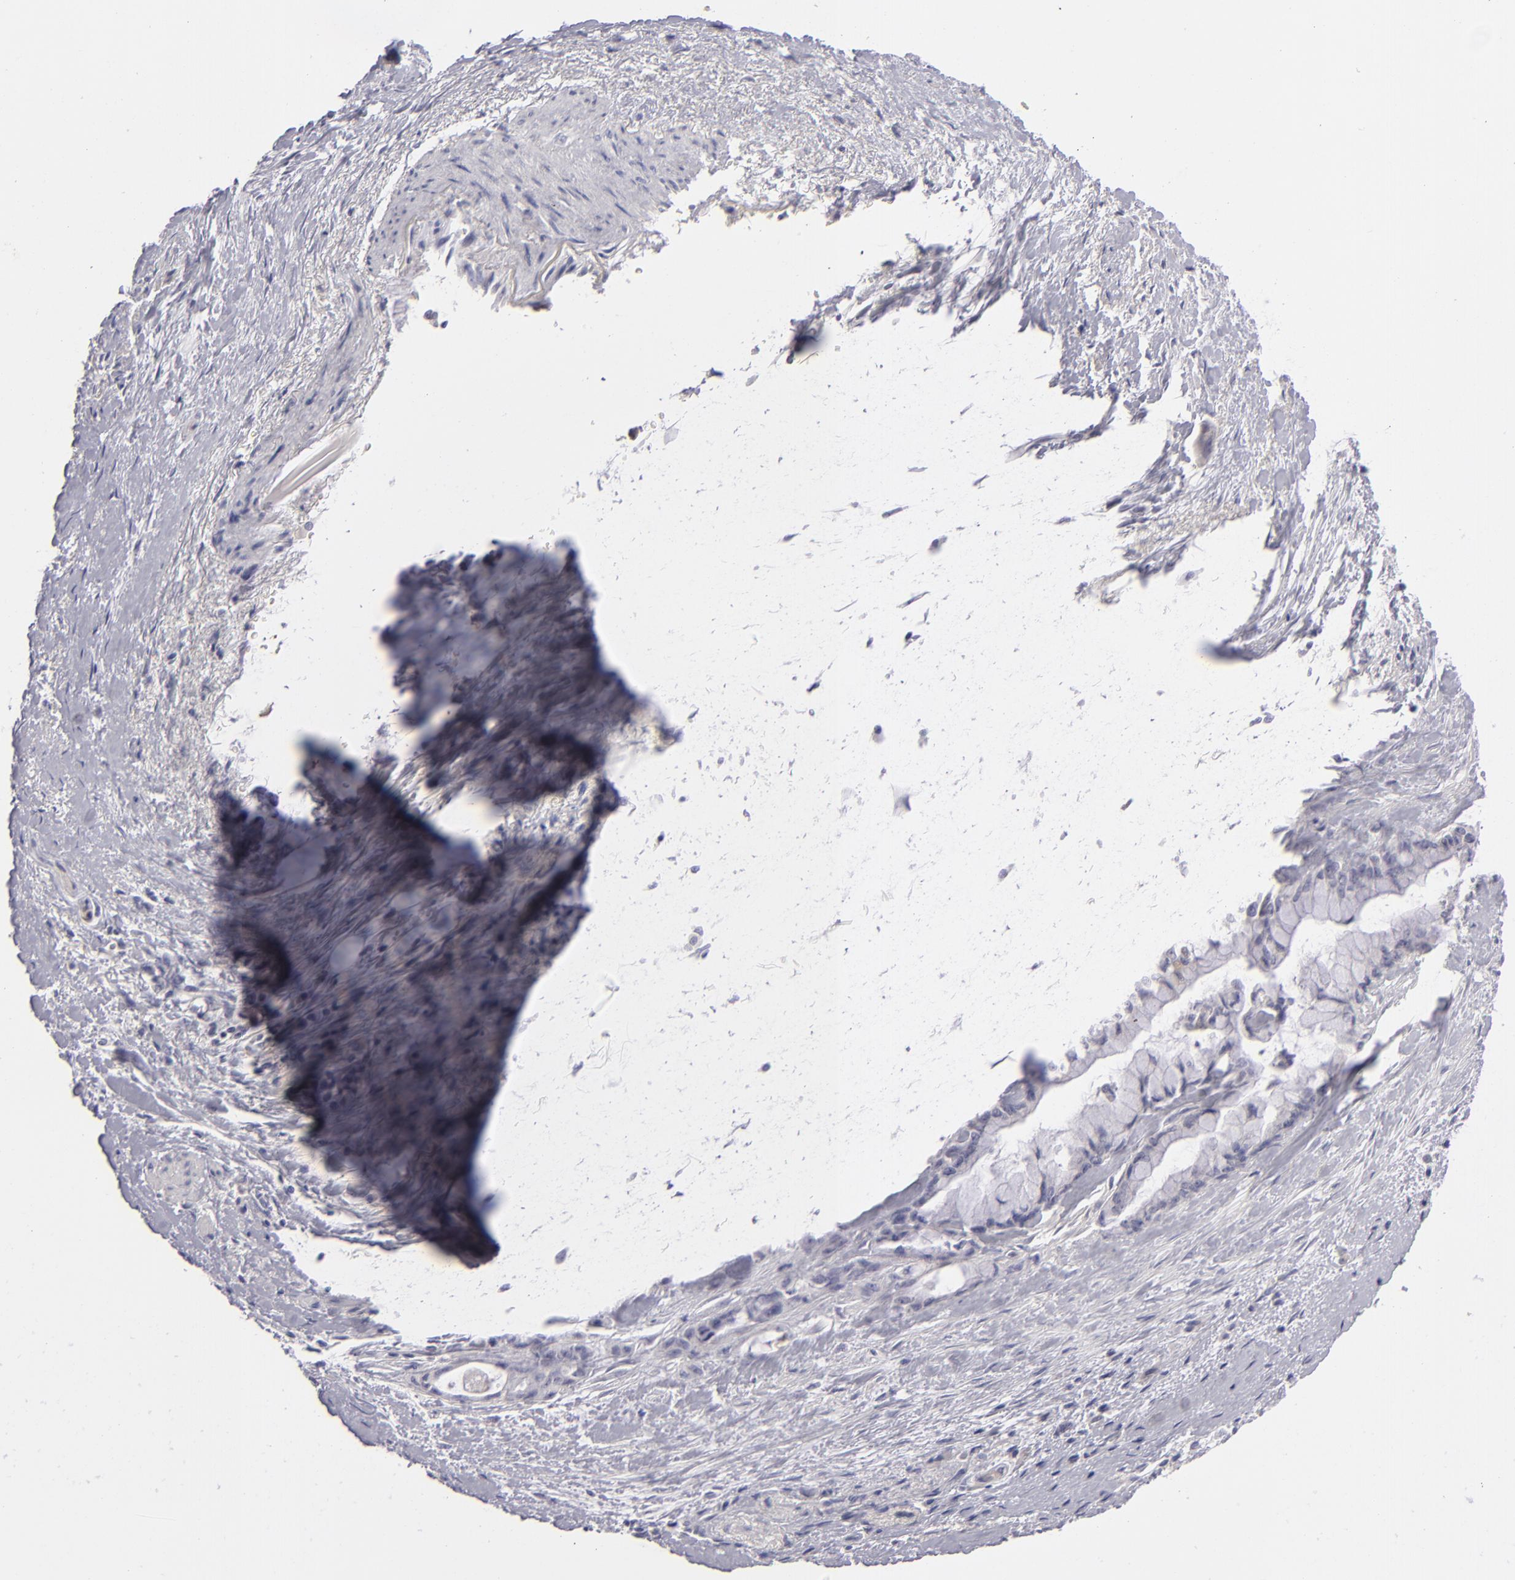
{"staining": {"intensity": "negative", "quantity": "none", "location": "none"}, "tissue": "pancreatic cancer", "cell_type": "Tumor cells", "image_type": "cancer", "snomed": [{"axis": "morphology", "description": "Adenocarcinoma, NOS"}, {"axis": "topography", "description": "Pancreas"}], "caption": "Tumor cells show no significant expression in adenocarcinoma (pancreatic).", "gene": "MMP10", "patient": {"sex": "male", "age": 59}}